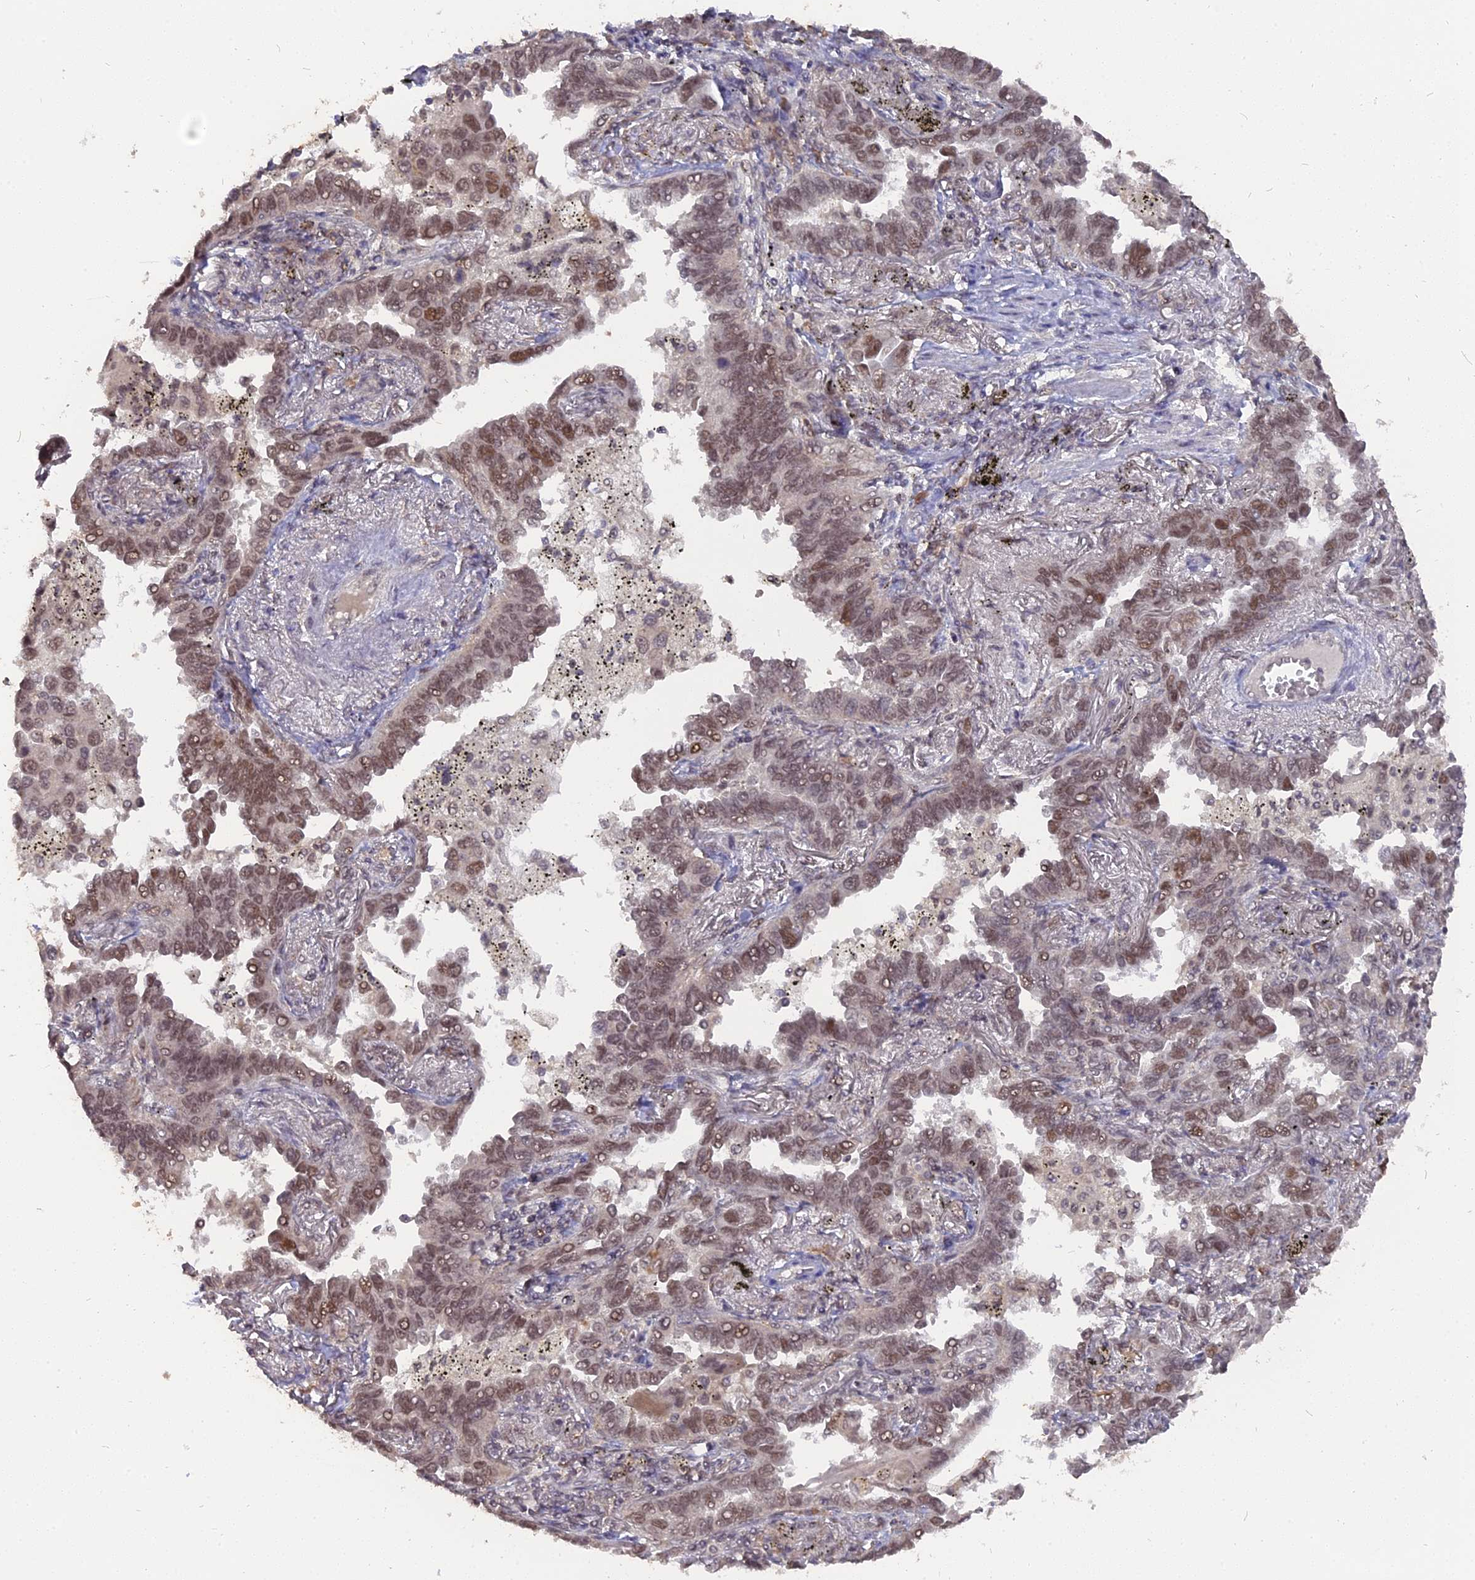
{"staining": {"intensity": "moderate", "quantity": ">75%", "location": "nuclear"}, "tissue": "lung cancer", "cell_type": "Tumor cells", "image_type": "cancer", "snomed": [{"axis": "morphology", "description": "Adenocarcinoma, NOS"}, {"axis": "topography", "description": "Lung"}], "caption": "Approximately >75% of tumor cells in lung cancer reveal moderate nuclear protein positivity as visualized by brown immunohistochemical staining.", "gene": "NR1H3", "patient": {"sex": "male", "age": 67}}